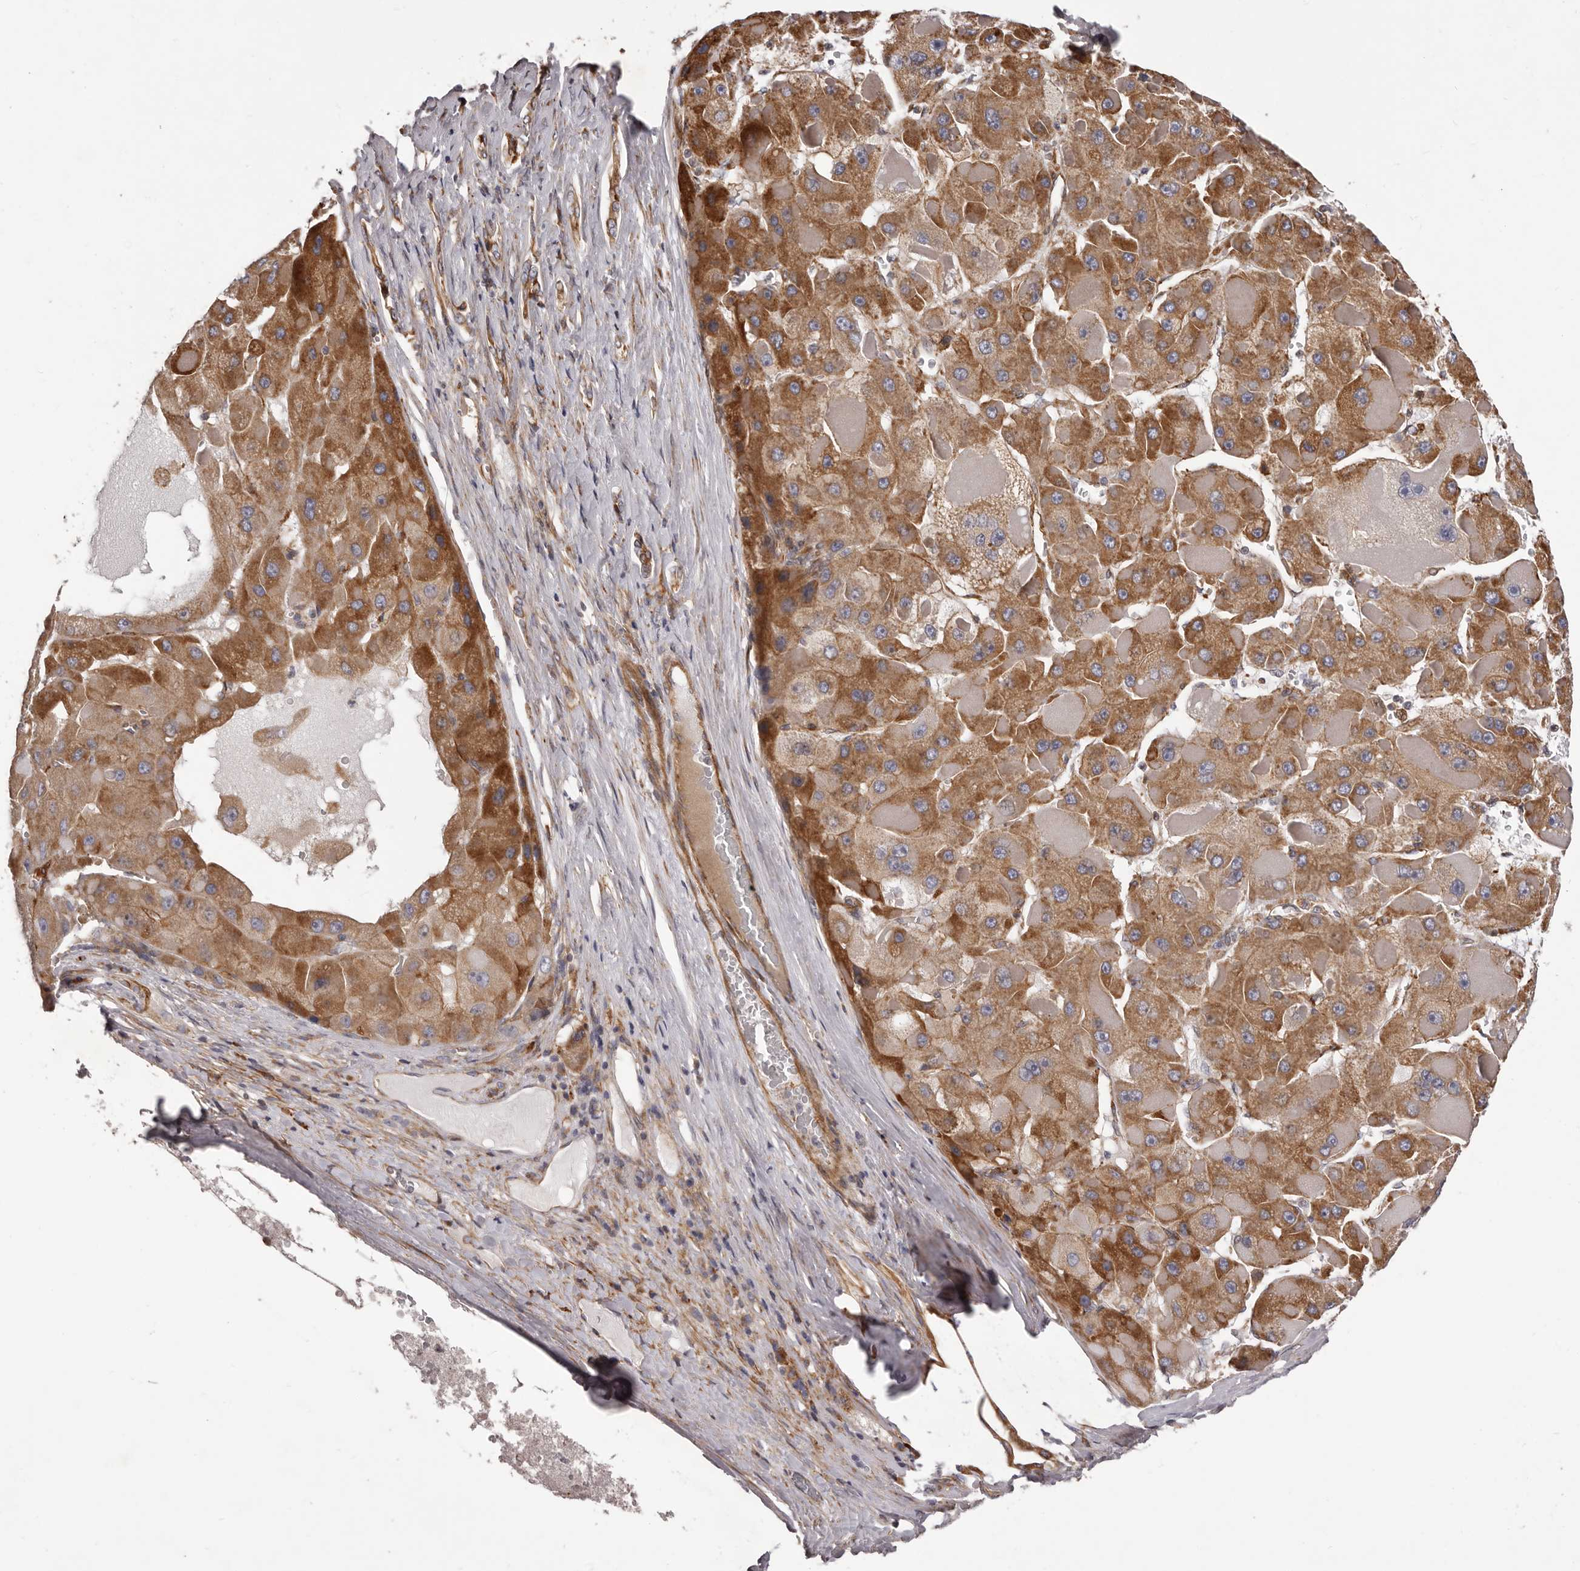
{"staining": {"intensity": "moderate", "quantity": ">75%", "location": "cytoplasmic/membranous"}, "tissue": "liver cancer", "cell_type": "Tumor cells", "image_type": "cancer", "snomed": [{"axis": "morphology", "description": "Carcinoma, Hepatocellular, NOS"}, {"axis": "topography", "description": "Liver"}], "caption": "Protein staining shows moderate cytoplasmic/membranous expression in about >75% of tumor cells in liver hepatocellular carcinoma. The staining is performed using DAB brown chromogen to label protein expression. The nuclei are counter-stained blue using hematoxylin.", "gene": "ALPK1", "patient": {"sex": "female", "age": 73}}